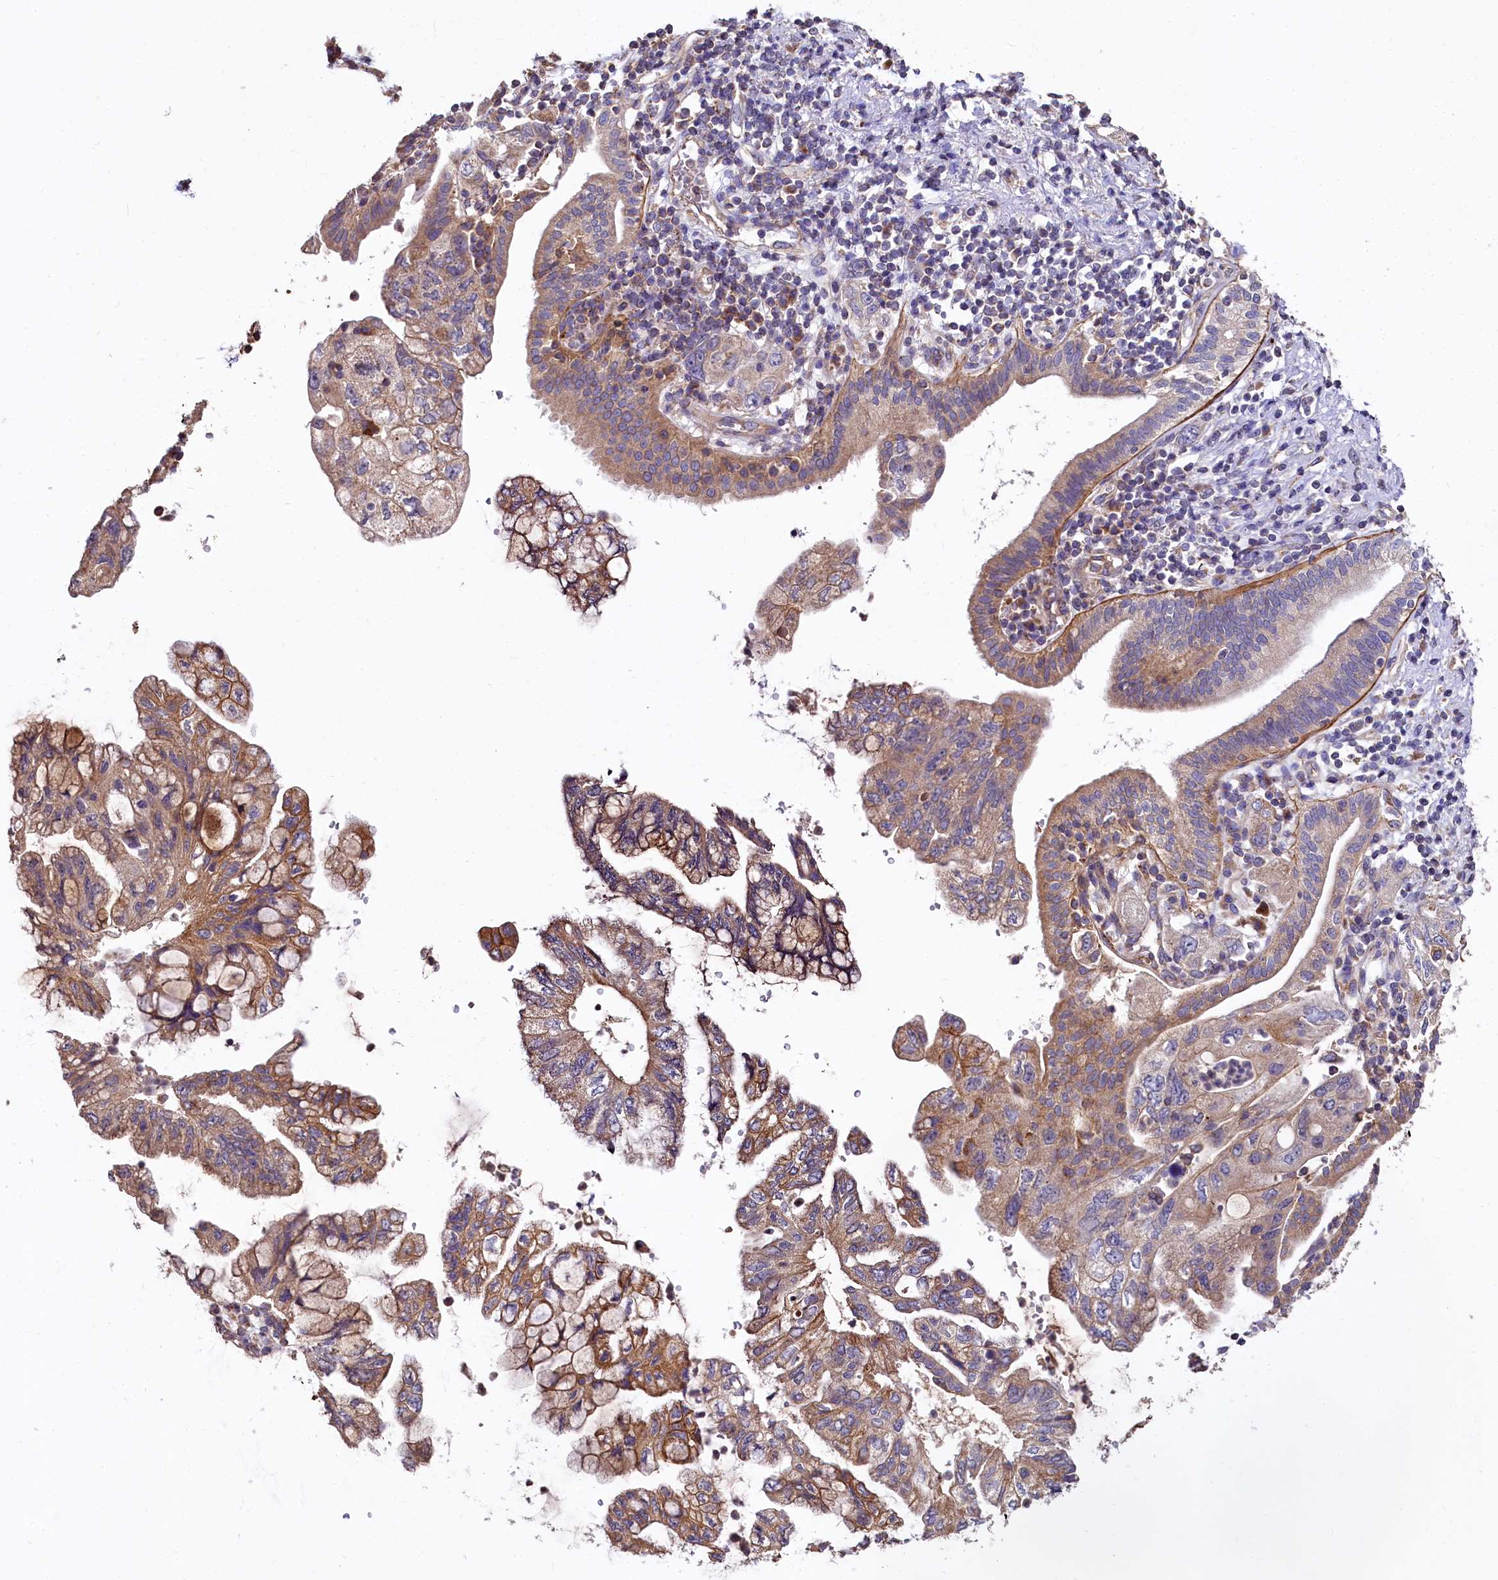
{"staining": {"intensity": "moderate", "quantity": ">75%", "location": "cytoplasmic/membranous"}, "tissue": "pancreatic cancer", "cell_type": "Tumor cells", "image_type": "cancer", "snomed": [{"axis": "morphology", "description": "Adenocarcinoma, NOS"}, {"axis": "topography", "description": "Pancreas"}], "caption": "Tumor cells reveal moderate cytoplasmic/membranous expression in about >75% of cells in pancreatic cancer.", "gene": "SPRYD3", "patient": {"sex": "female", "age": 73}}